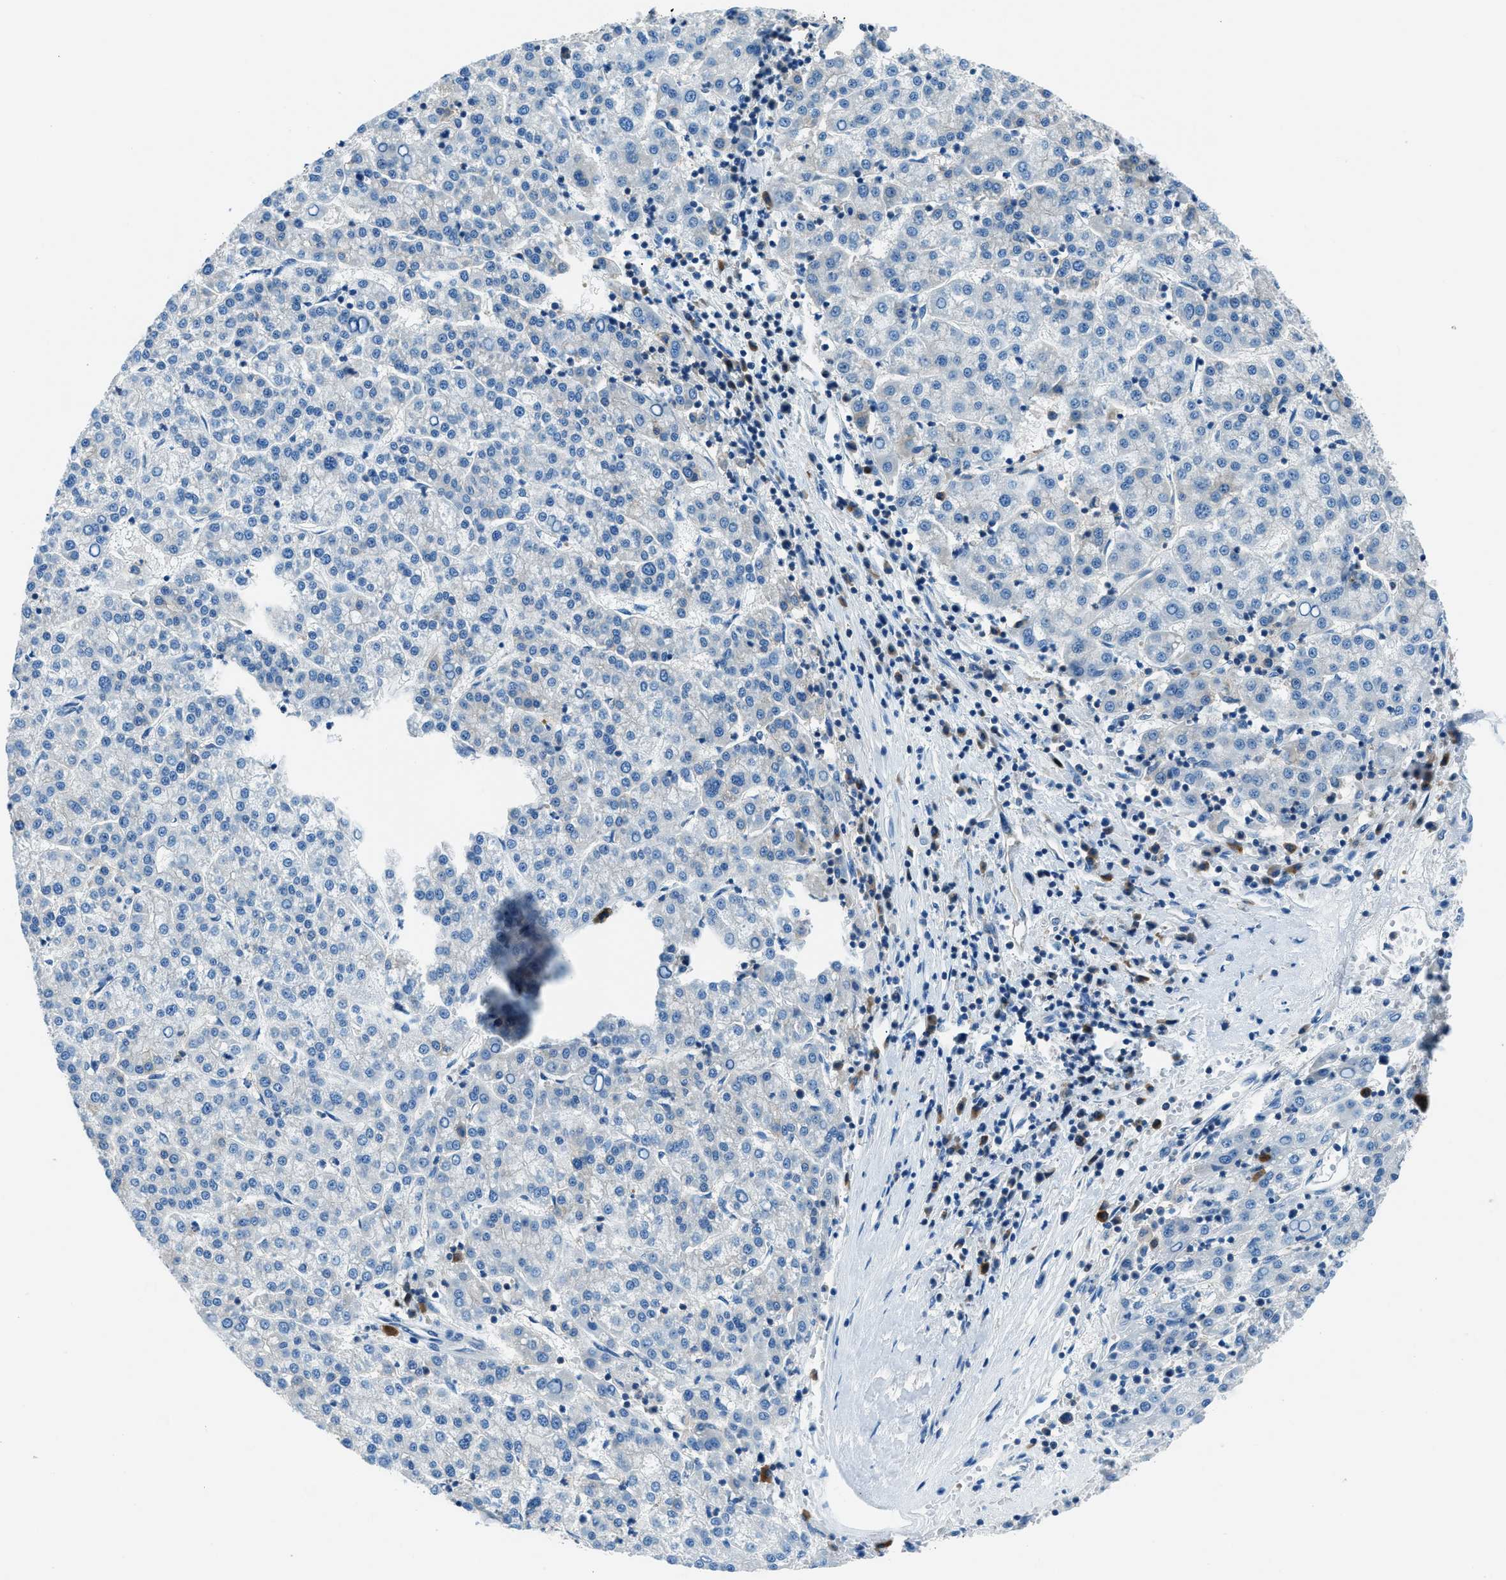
{"staining": {"intensity": "negative", "quantity": "none", "location": "none"}, "tissue": "liver cancer", "cell_type": "Tumor cells", "image_type": "cancer", "snomed": [{"axis": "morphology", "description": "Carcinoma, Hepatocellular, NOS"}, {"axis": "topography", "description": "Liver"}], "caption": "The histopathology image exhibits no staining of tumor cells in hepatocellular carcinoma (liver).", "gene": "SARS1", "patient": {"sex": "female", "age": 58}}